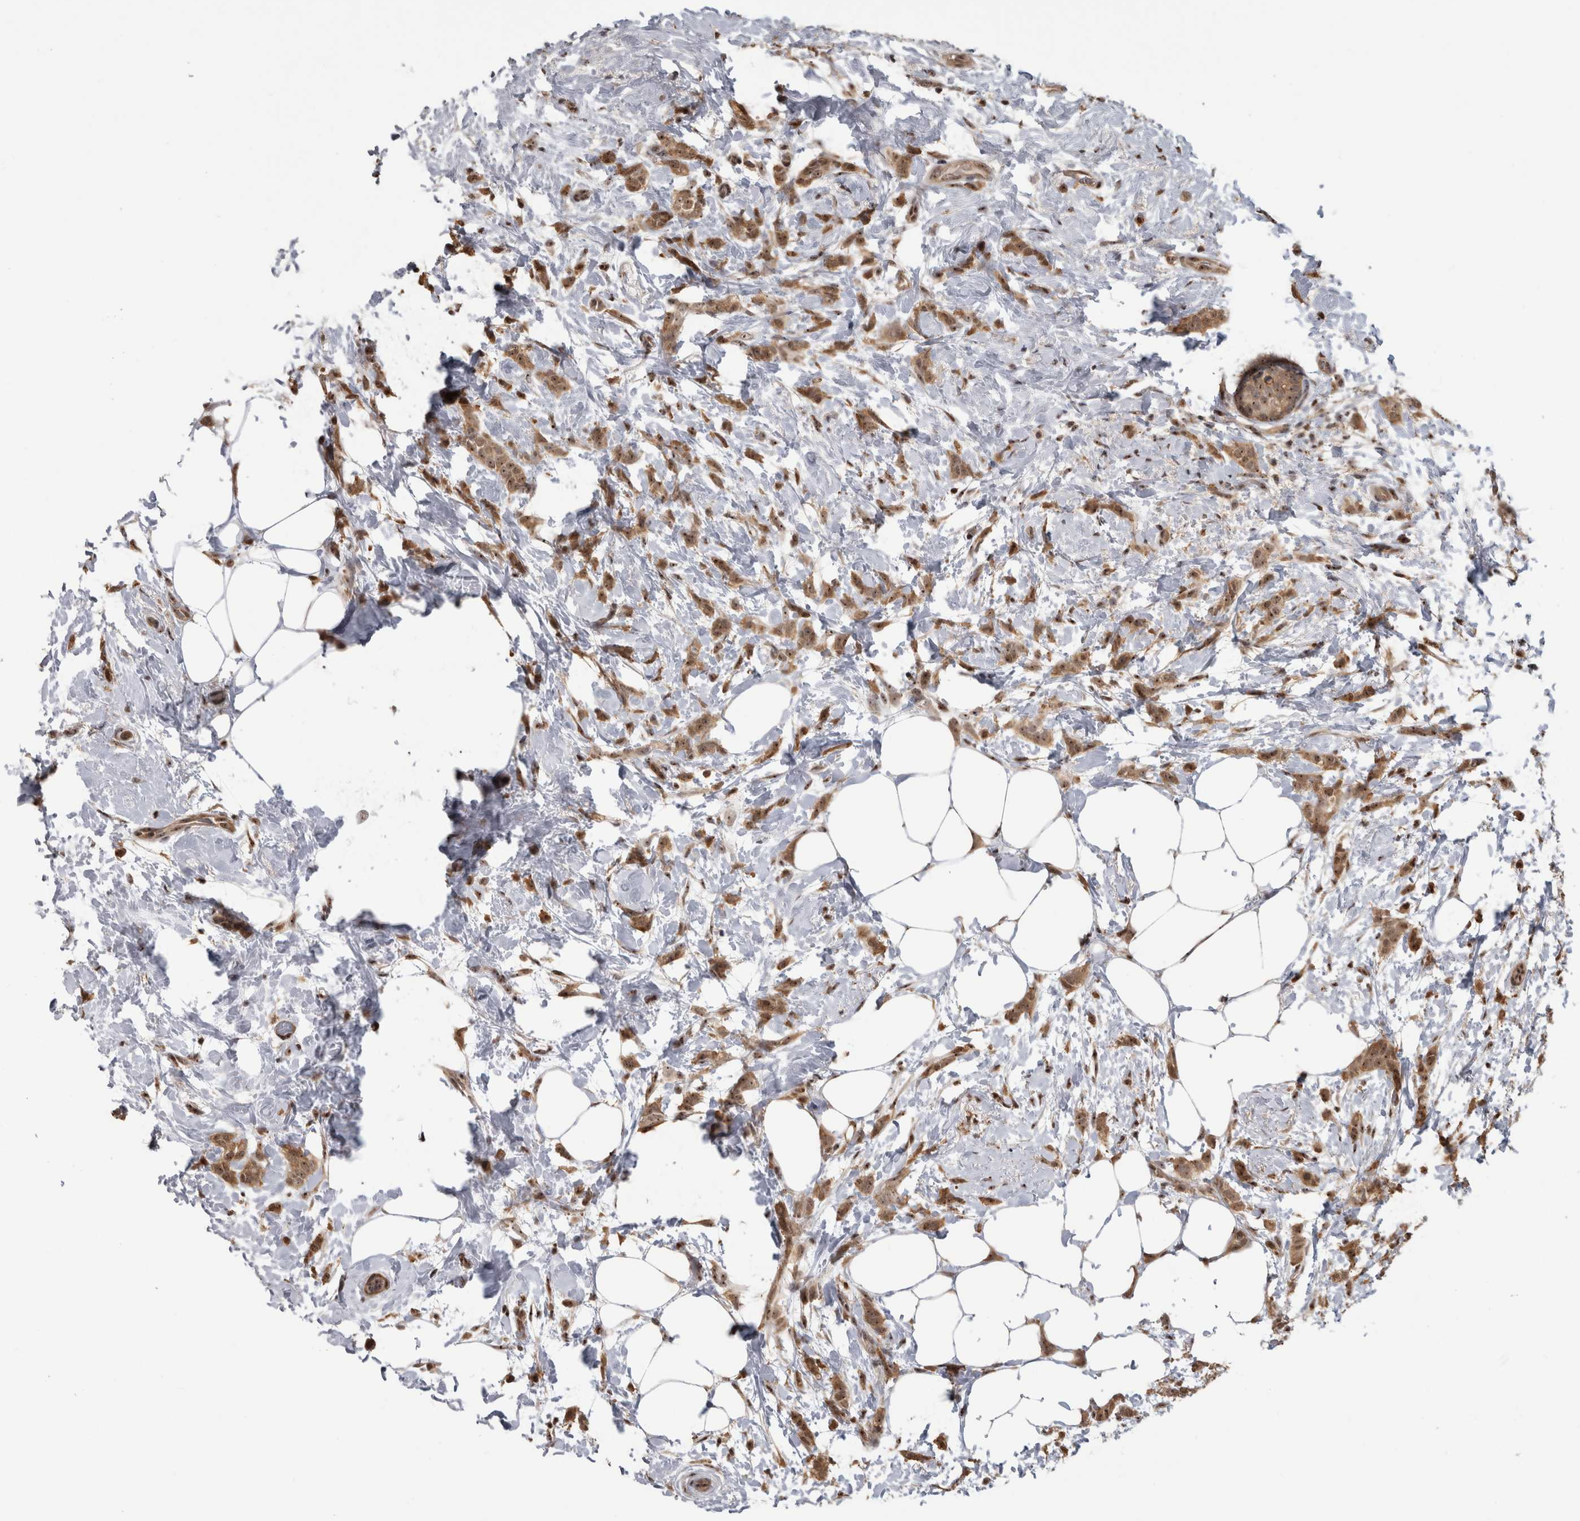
{"staining": {"intensity": "moderate", "quantity": ">75%", "location": "cytoplasmic/membranous,nuclear"}, "tissue": "breast cancer", "cell_type": "Tumor cells", "image_type": "cancer", "snomed": [{"axis": "morphology", "description": "Lobular carcinoma, in situ"}, {"axis": "morphology", "description": "Lobular carcinoma"}, {"axis": "topography", "description": "Breast"}], "caption": "Brown immunohistochemical staining in breast lobular carcinoma reveals moderate cytoplasmic/membranous and nuclear expression in approximately >75% of tumor cells.", "gene": "TDRD7", "patient": {"sex": "female", "age": 41}}